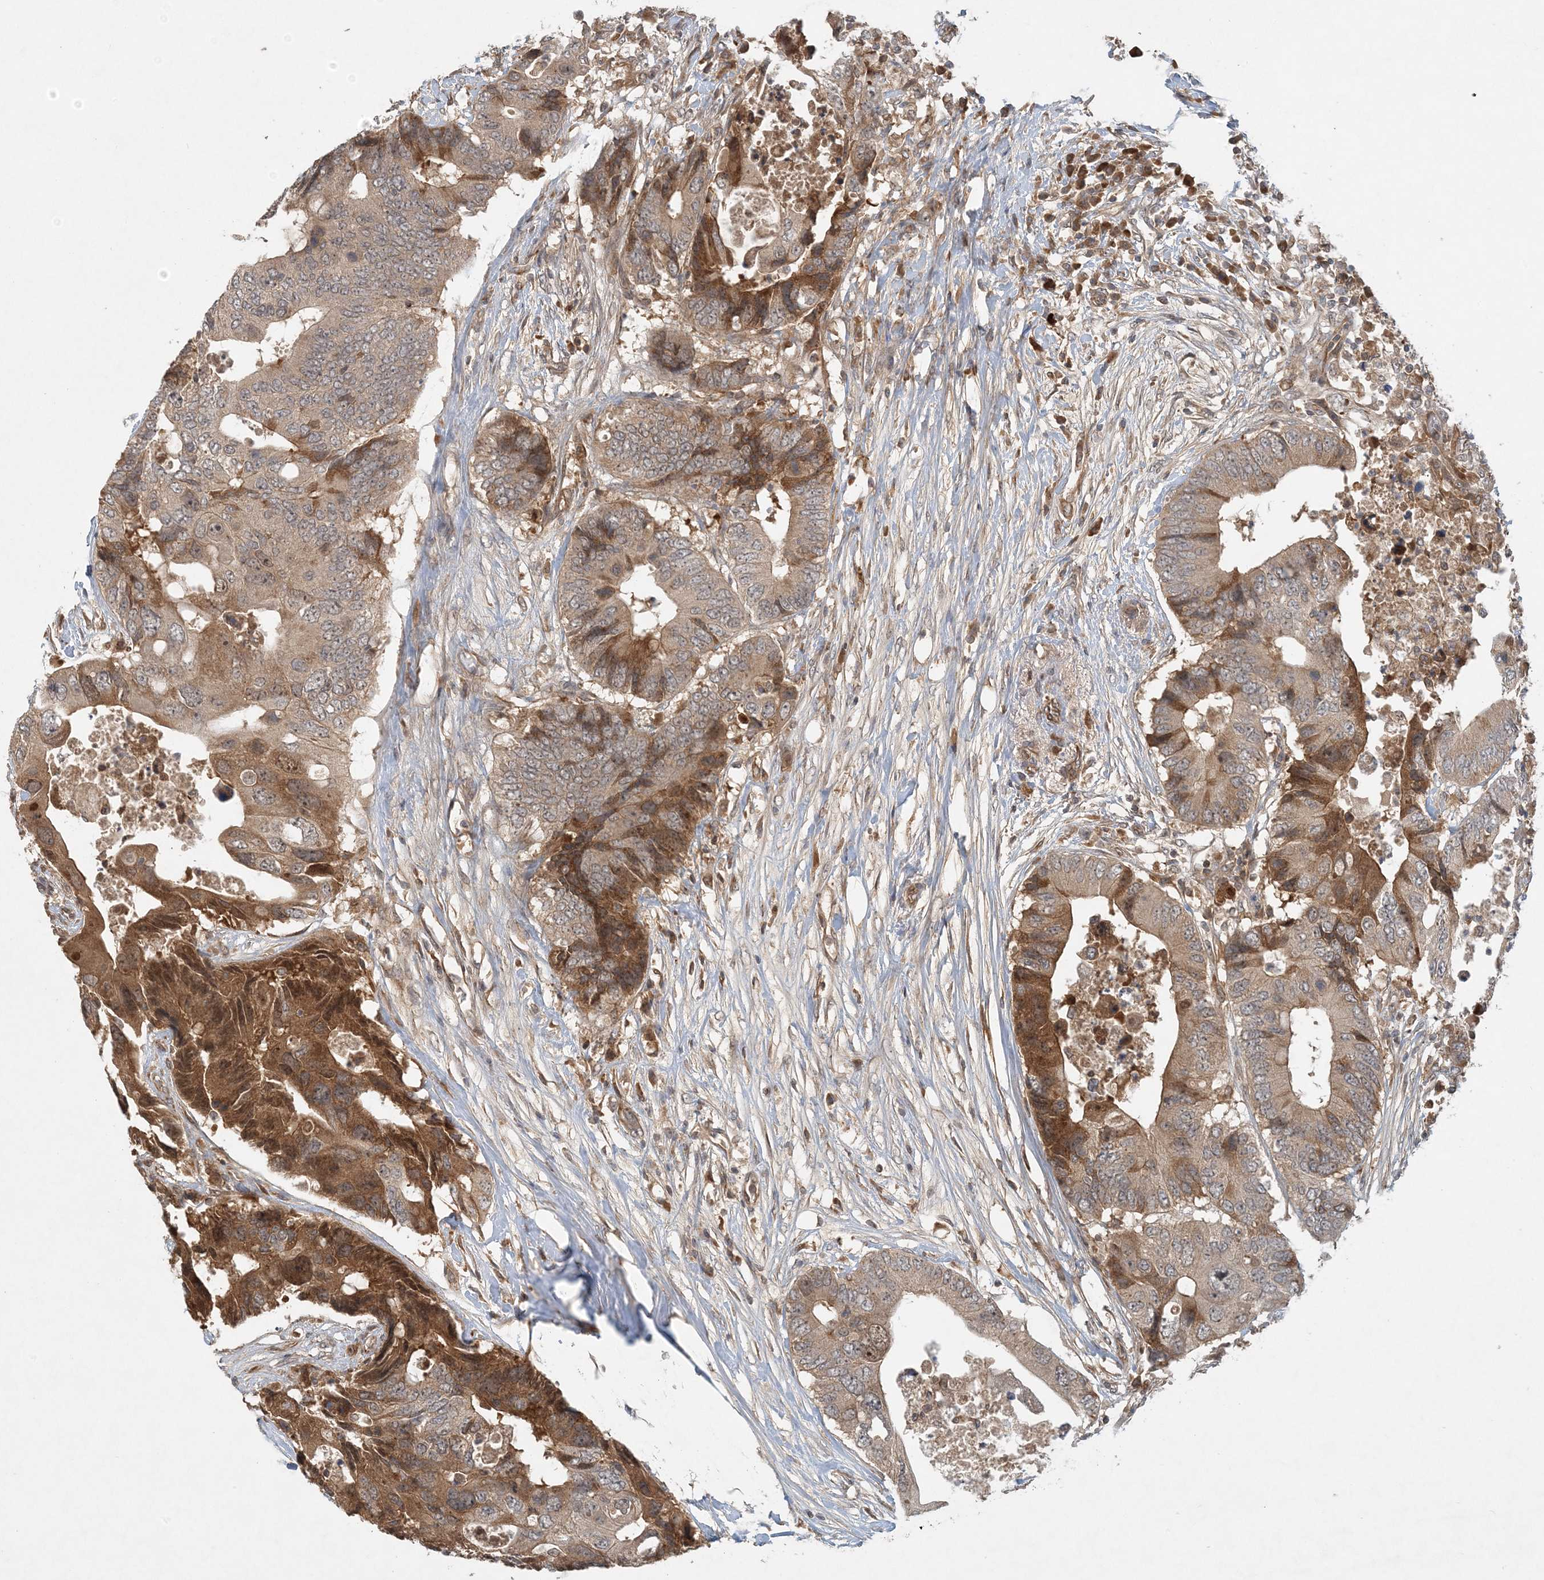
{"staining": {"intensity": "moderate", "quantity": "25%-75%", "location": "cytoplasmic/membranous,nuclear"}, "tissue": "colorectal cancer", "cell_type": "Tumor cells", "image_type": "cancer", "snomed": [{"axis": "morphology", "description": "Adenocarcinoma, NOS"}, {"axis": "topography", "description": "Colon"}], "caption": "Colorectal adenocarcinoma was stained to show a protein in brown. There is medium levels of moderate cytoplasmic/membranous and nuclear positivity in about 25%-75% of tumor cells.", "gene": "ZCCHC4", "patient": {"sex": "male", "age": 71}}